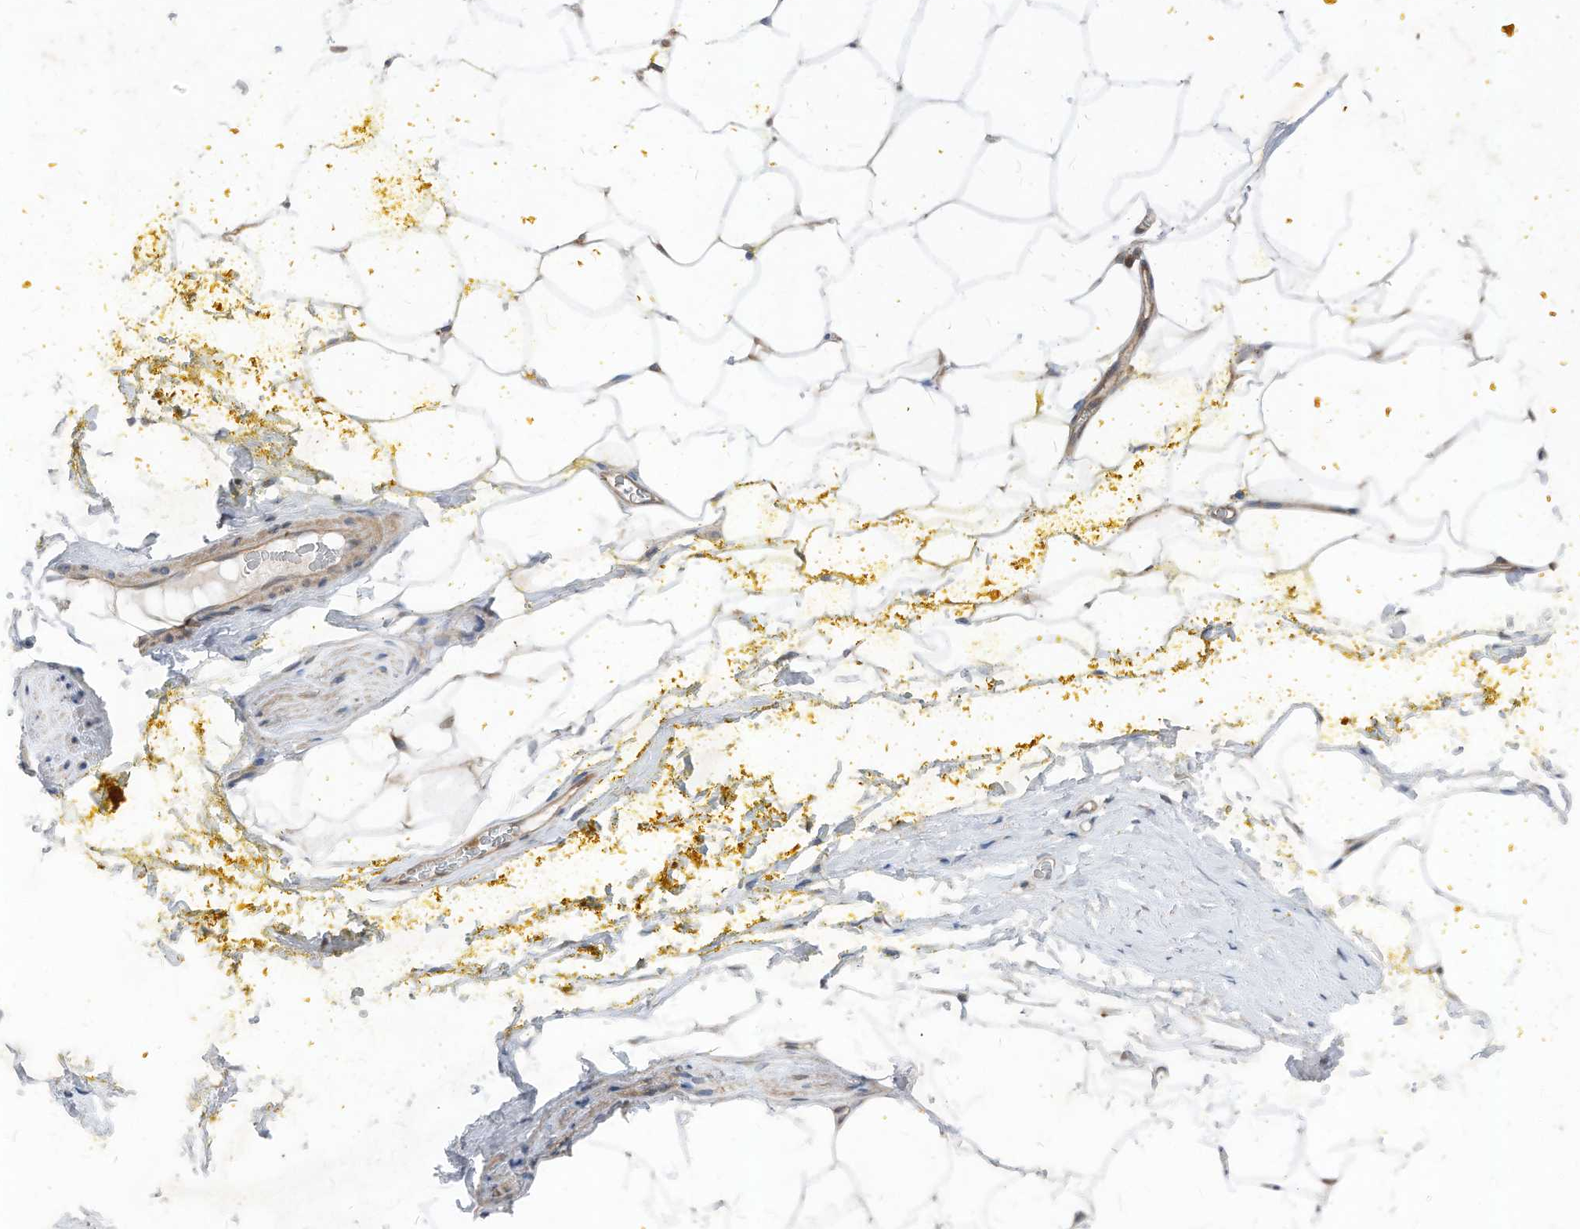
{"staining": {"intensity": "moderate", "quantity": ">75%", "location": "cytoplasmic/membranous"}, "tissue": "adipose tissue", "cell_type": "Adipocytes", "image_type": "normal", "snomed": [{"axis": "morphology", "description": "Normal tissue, NOS"}, {"axis": "morphology", "description": "Adenocarcinoma, Low grade"}, {"axis": "topography", "description": "Prostate"}, {"axis": "topography", "description": "Peripheral nerve tissue"}], "caption": "This image demonstrates immunohistochemistry staining of unremarkable adipose tissue, with medium moderate cytoplasmic/membranous positivity in approximately >75% of adipocytes.", "gene": "KPNB1", "patient": {"sex": "male", "age": 63}}